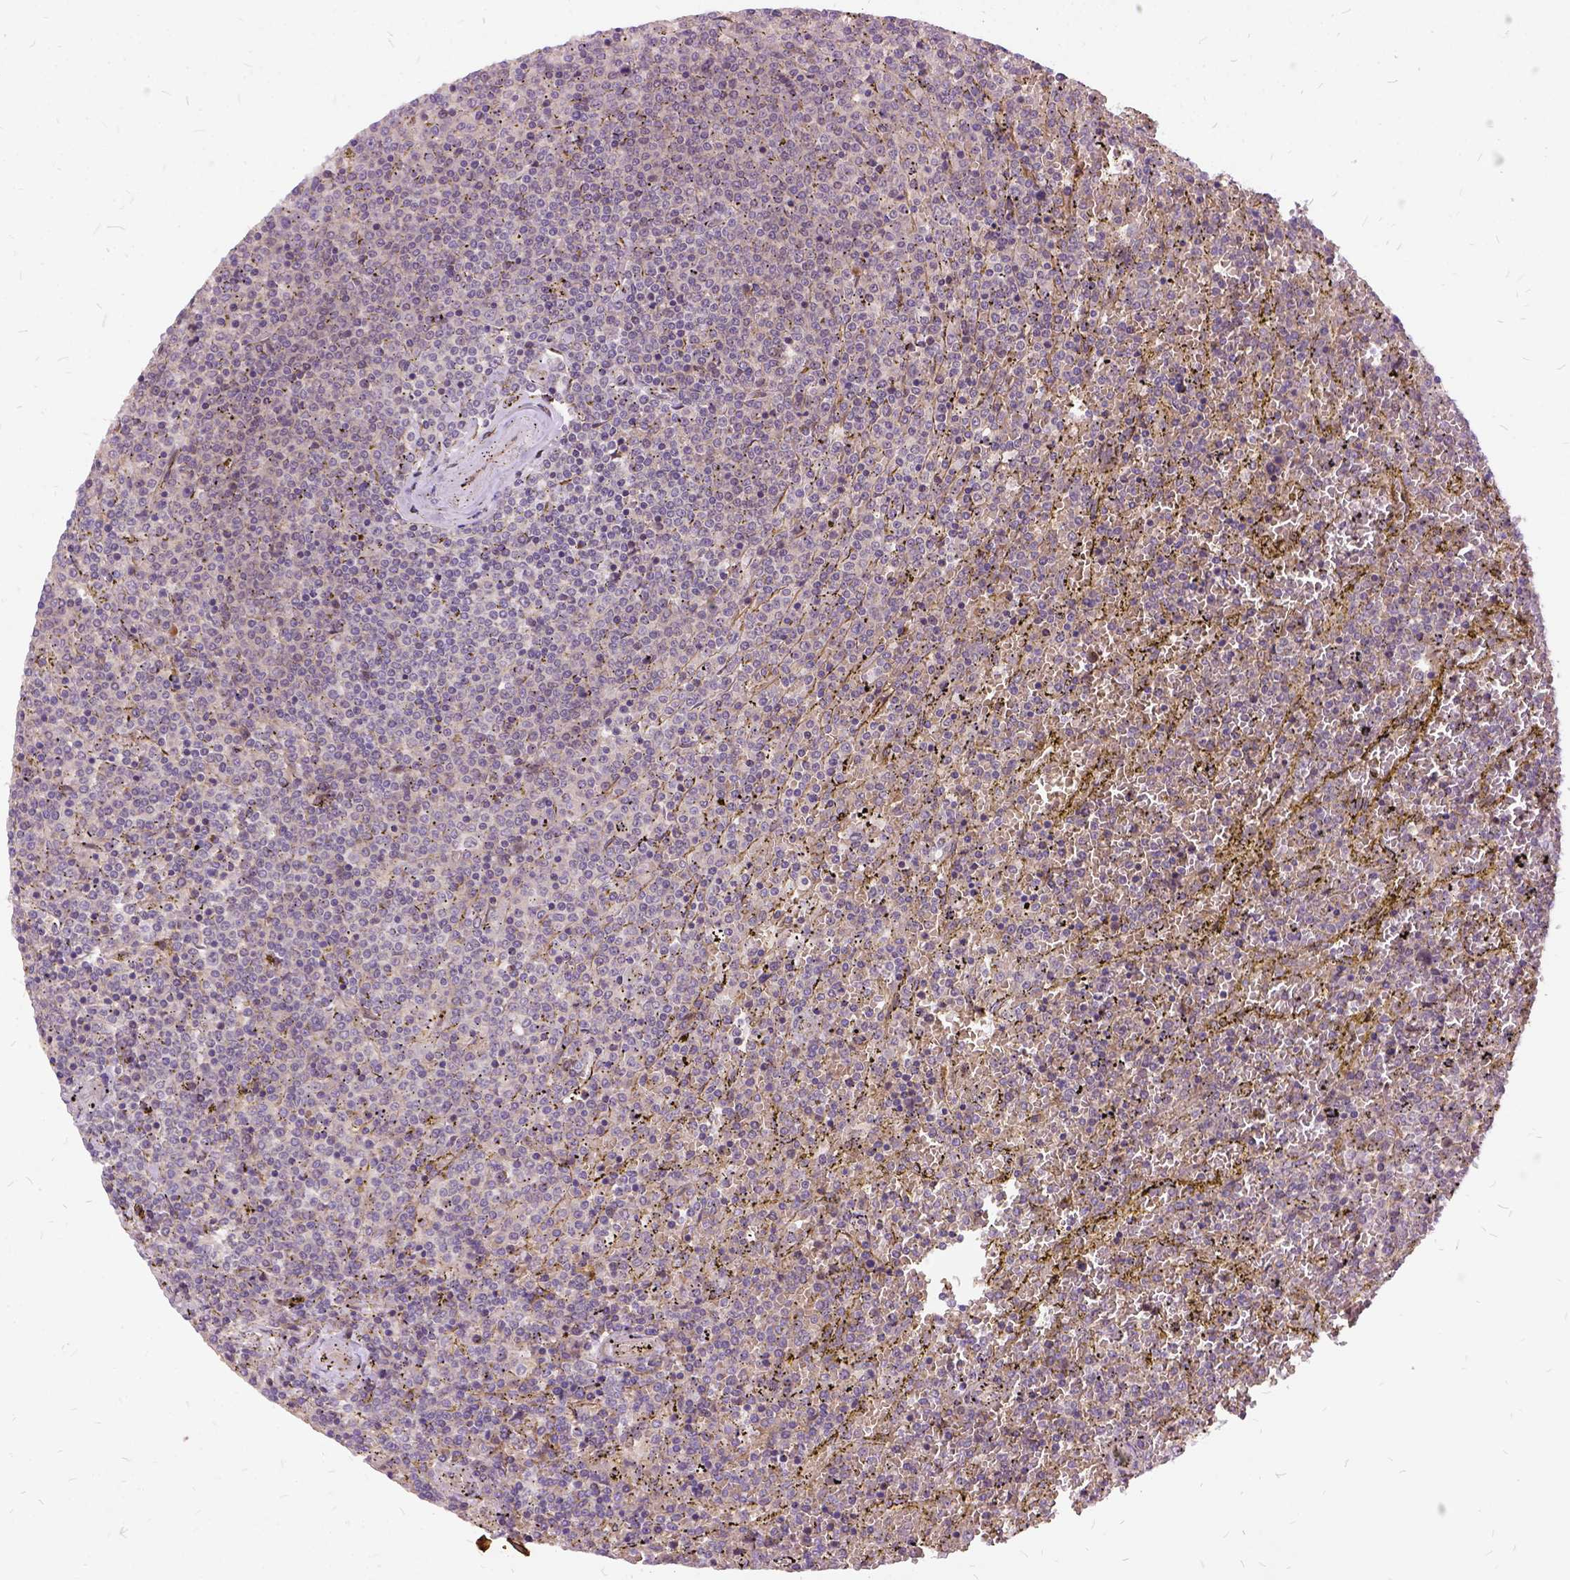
{"staining": {"intensity": "negative", "quantity": "none", "location": "none"}, "tissue": "lymphoma", "cell_type": "Tumor cells", "image_type": "cancer", "snomed": [{"axis": "morphology", "description": "Malignant lymphoma, non-Hodgkin's type, Low grade"}, {"axis": "topography", "description": "Spleen"}], "caption": "The immunohistochemistry photomicrograph has no significant positivity in tumor cells of lymphoma tissue.", "gene": "ILRUN", "patient": {"sex": "female", "age": 77}}